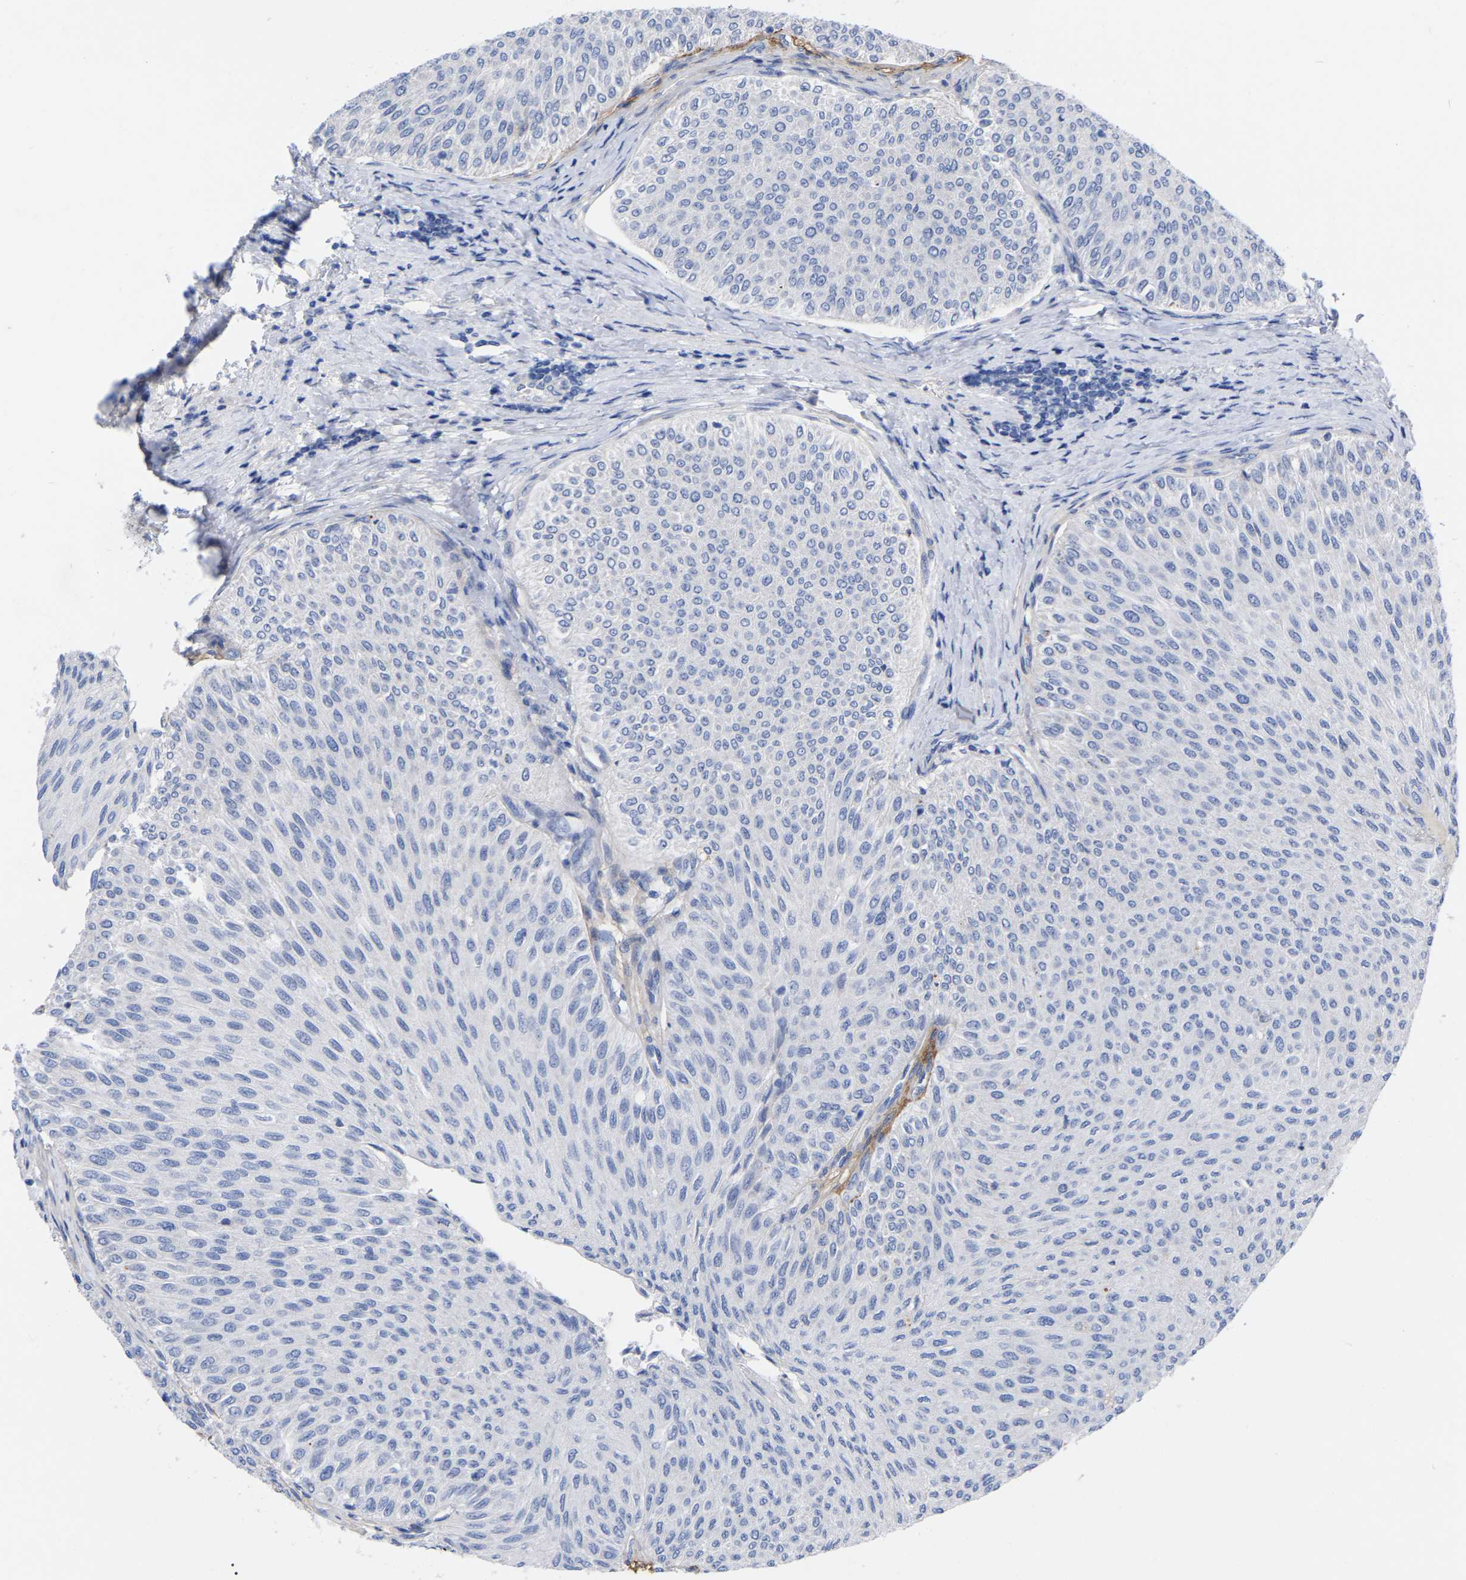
{"staining": {"intensity": "negative", "quantity": "none", "location": "none"}, "tissue": "urothelial cancer", "cell_type": "Tumor cells", "image_type": "cancer", "snomed": [{"axis": "morphology", "description": "Urothelial carcinoma, Low grade"}, {"axis": "topography", "description": "Urinary bladder"}], "caption": "Micrograph shows no protein positivity in tumor cells of urothelial cancer tissue.", "gene": "HAPLN1", "patient": {"sex": "male", "age": 78}}